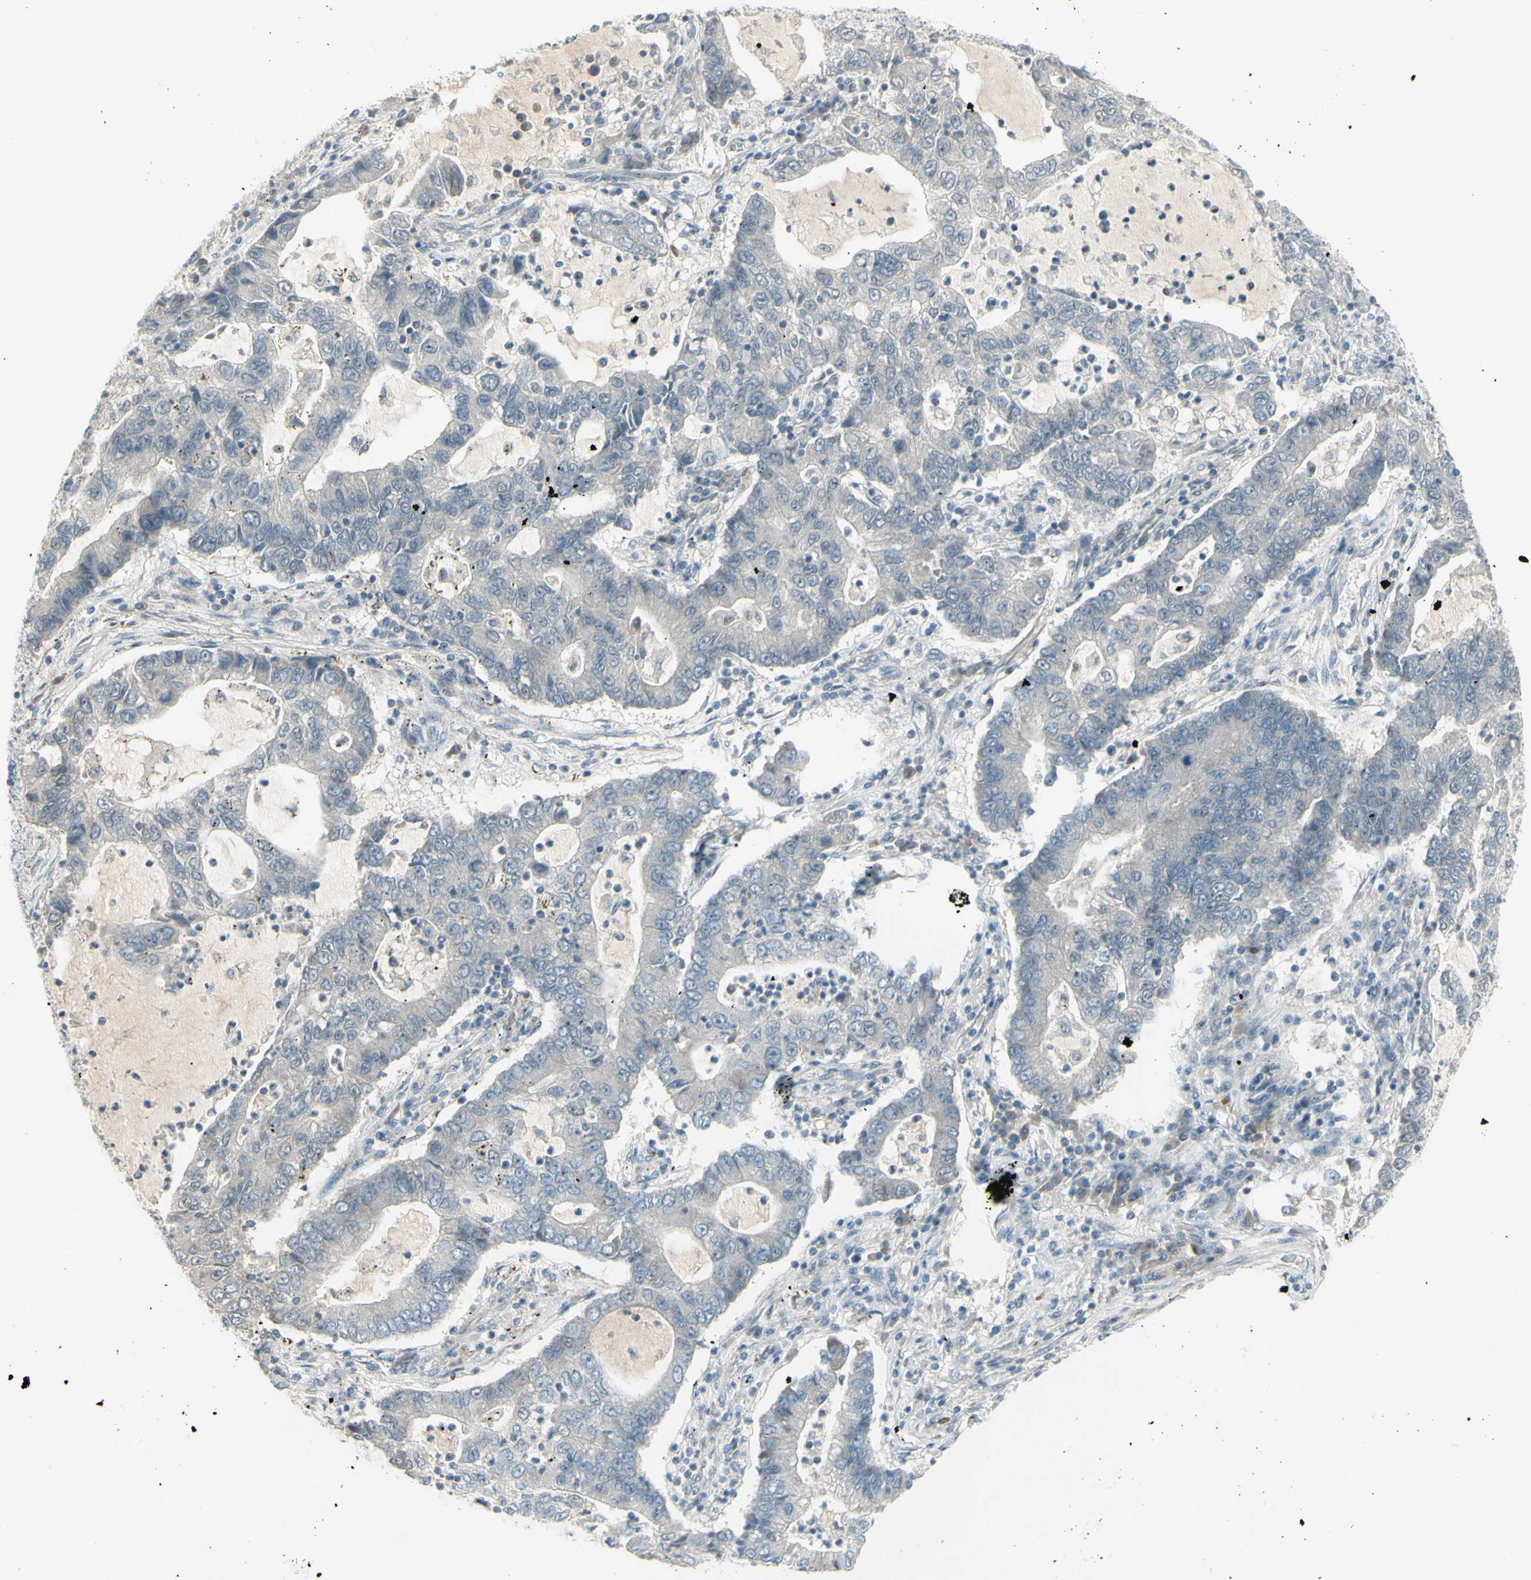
{"staining": {"intensity": "negative", "quantity": "none", "location": "none"}, "tissue": "lung cancer", "cell_type": "Tumor cells", "image_type": "cancer", "snomed": [{"axis": "morphology", "description": "Adenocarcinoma, NOS"}, {"axis": "topography", "description": "Lung"}], "caption": "DAB immunohistochemical staining of human lung cancer (adenocarcinoma) reveals no significant expression in tumor cells. (DAB immunohistochemistry (IHC) visualized using brightfield microscopy, high magnification).", "gene": "SH3GL2", "patient": {"sex": "female", "age": 51}}